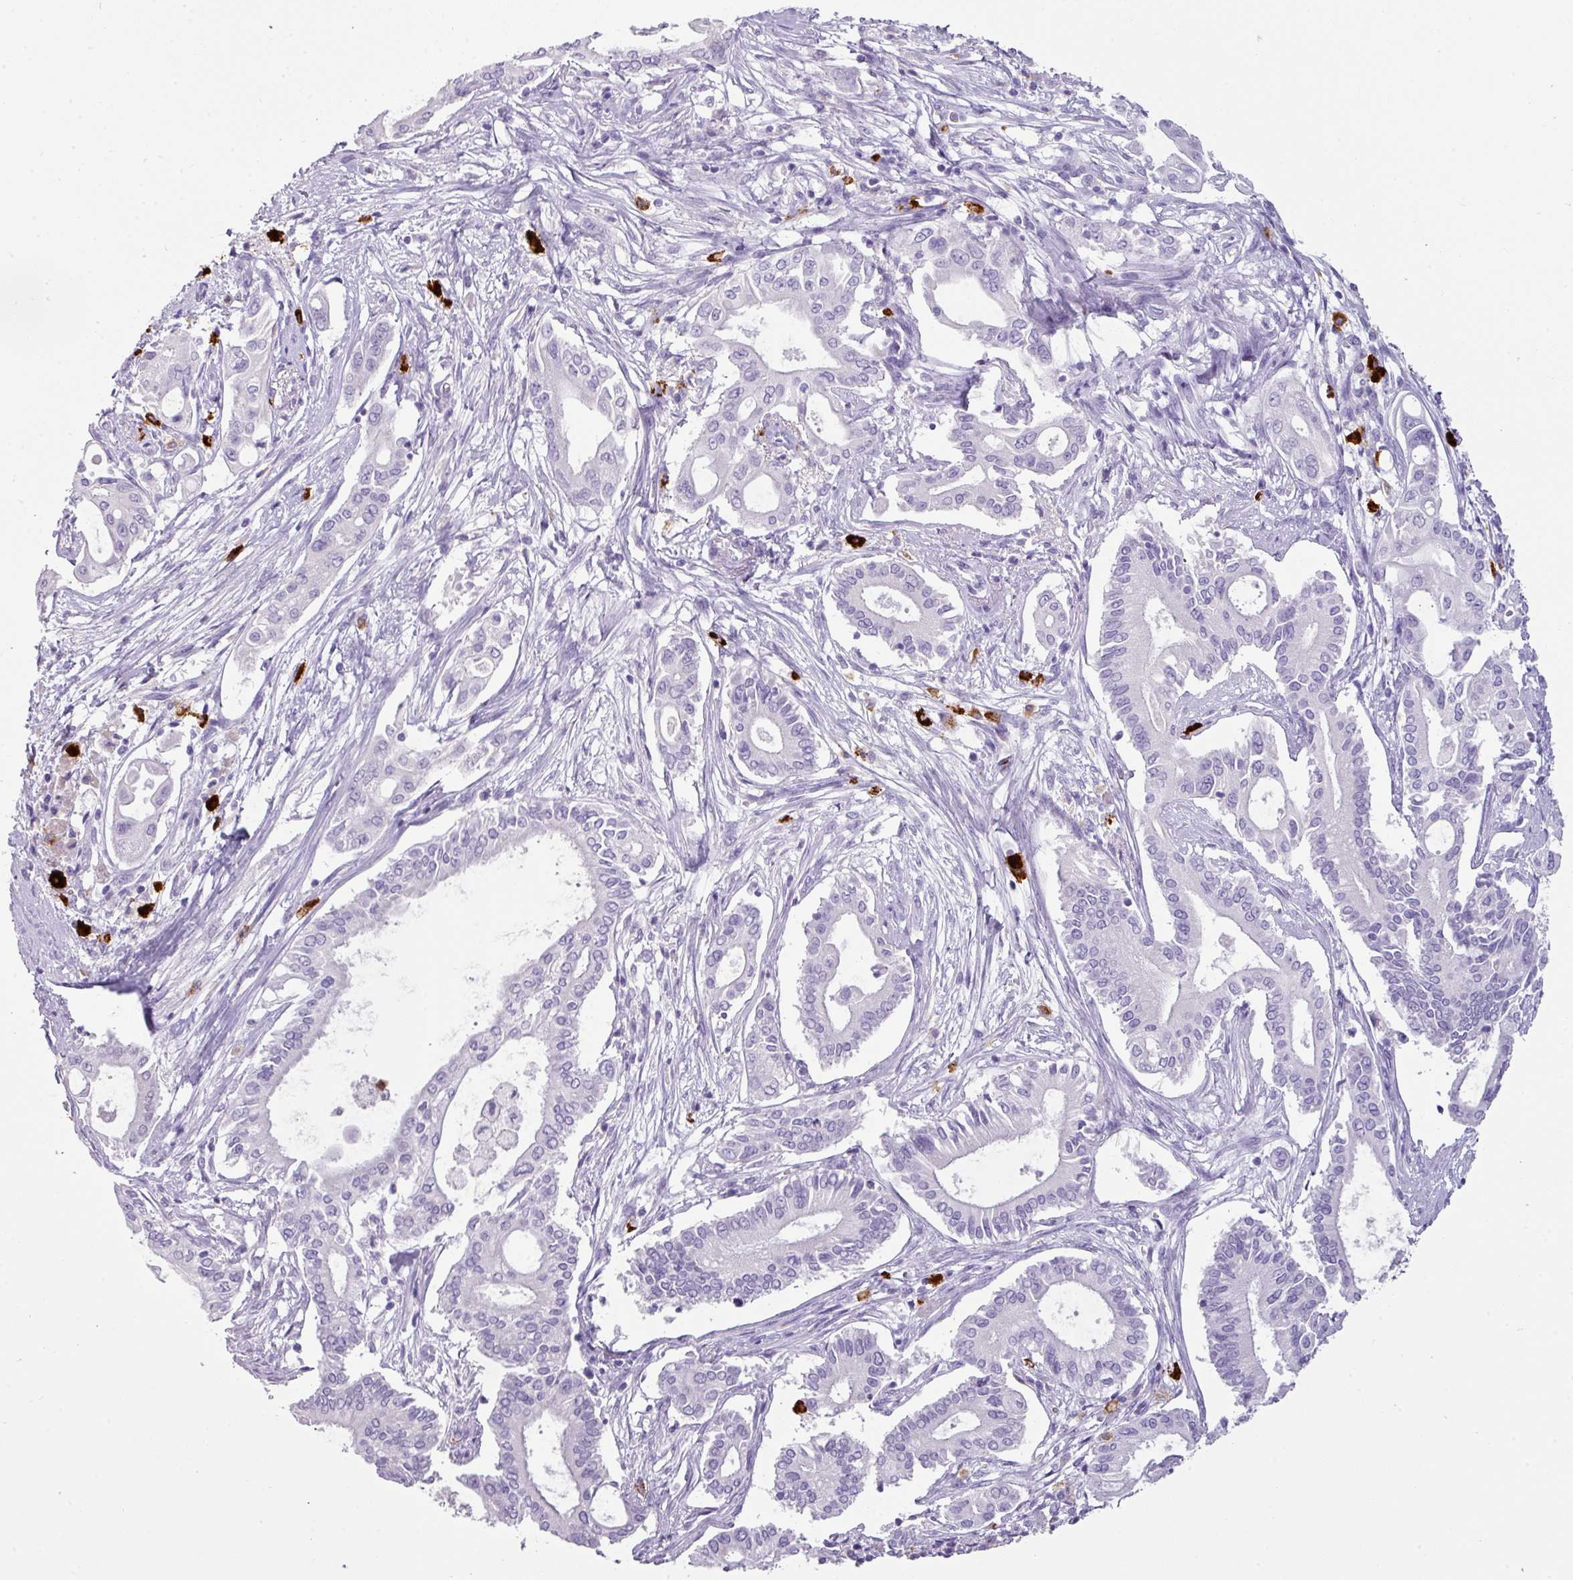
{"staining": {"intensity": "negative", "quantity": "none", "location": "none"}, "tissue": "pancreatic cancer", "cell_type": "Tumor cells", "image_type": "cancer", "snomed": [{"axis": "morphology", "description": "Adenocarcinoma, NOS"}, {"axis": "topography", "description": "Pancreas"}], "caption": "IHC photomicrograph of neoplastic tissue: adenocarcinoma (pancreatic) stained with DAB displays no significant protein positivity in tumor cells.", "gene": "CTSG", "patient": {"sex": "female", "age": 68}}